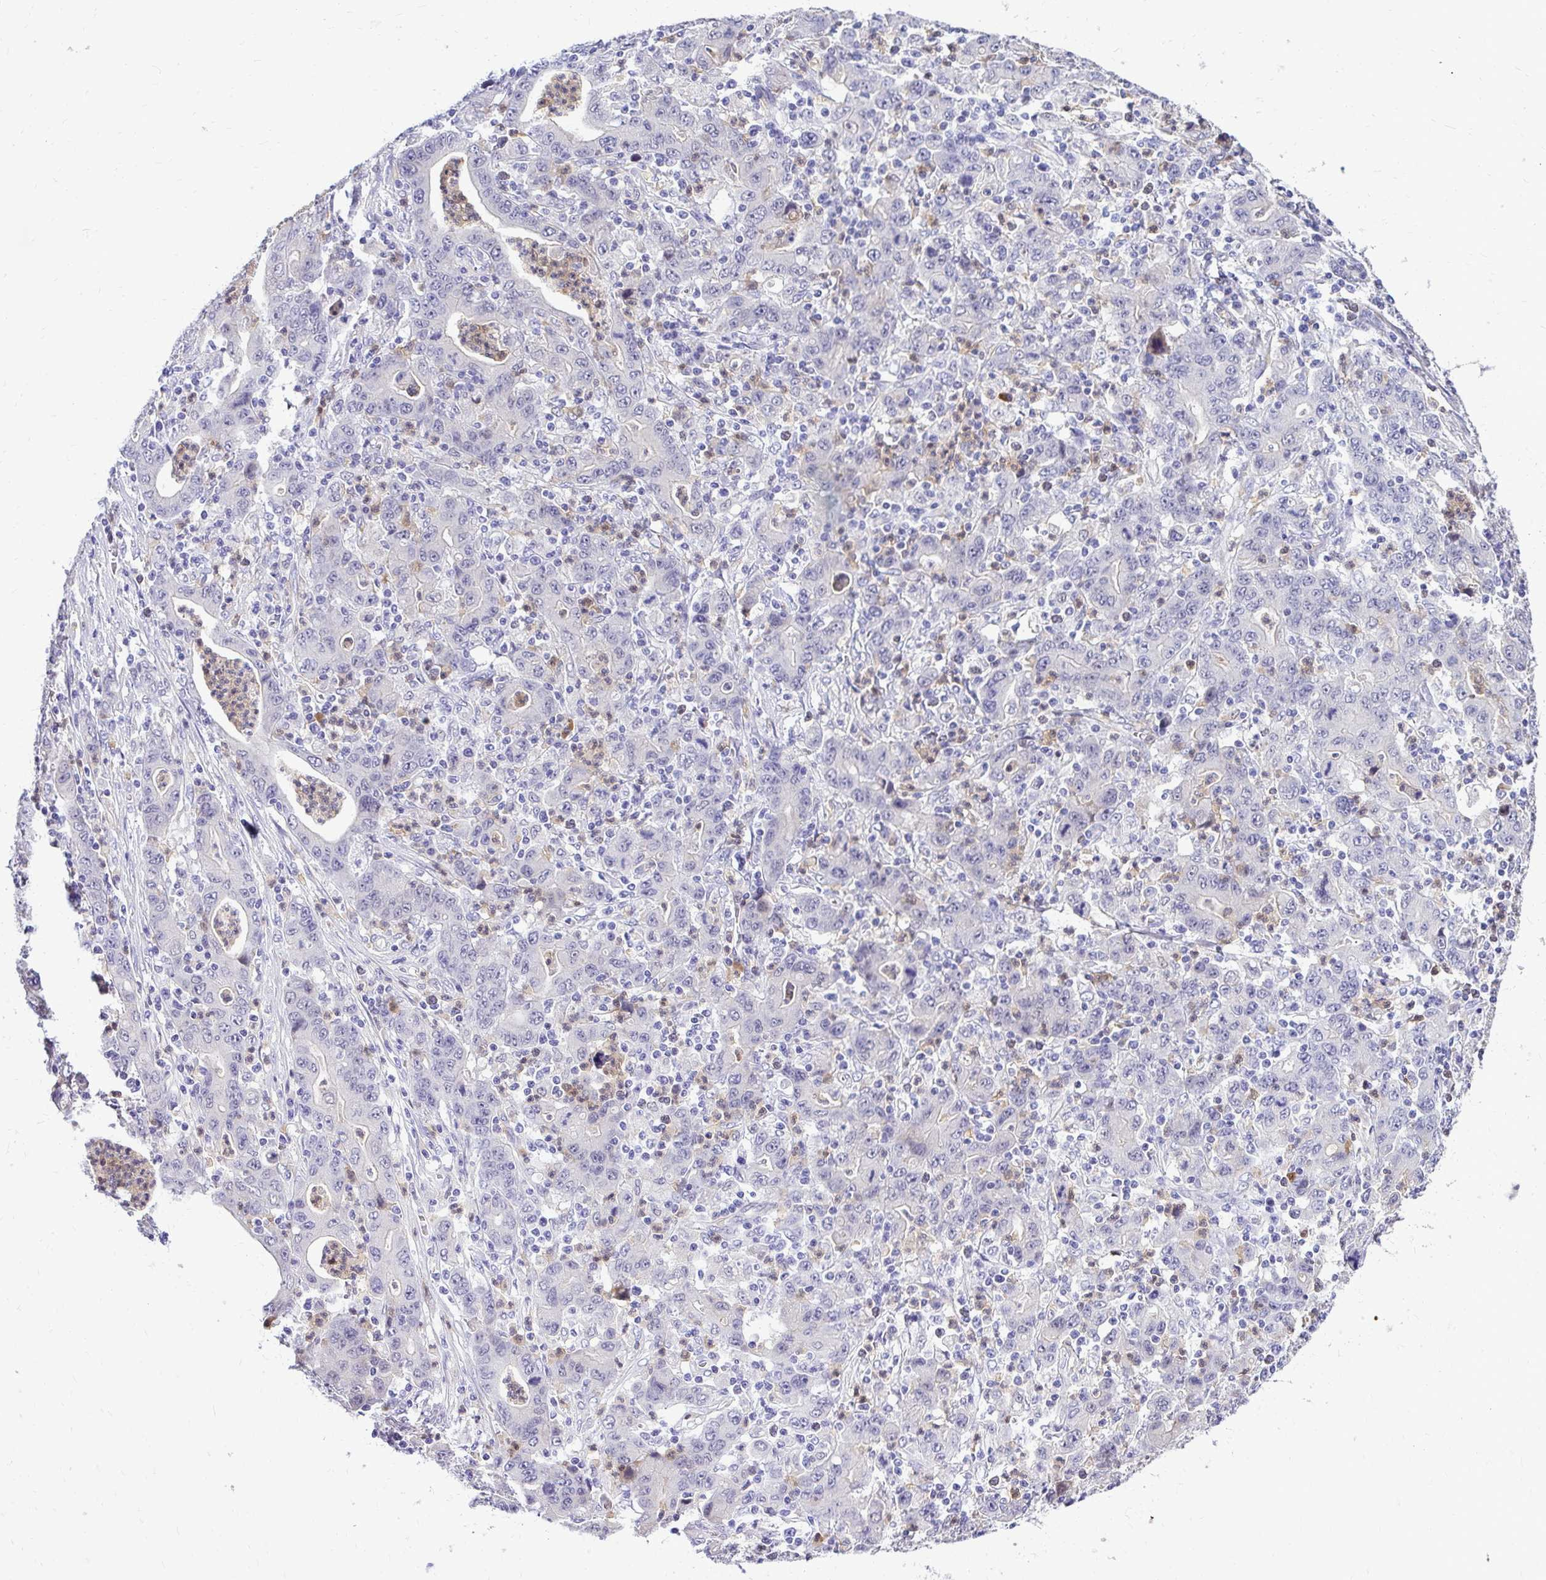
{"staining": {"intensity": "negative", "quantity": "none", "location": "none"}, "tissue": "stomach cancer", "cell_type": "Tumor cells", "image_type": "cancer", "snomed": [{"axis": "morphology", "description": "Adenocarcinoma, NOS"}, {"axis": "topography", "description": "Stomach, upper"}], "caption": "Tumor cells show no significant protein staining in stomach adenocarcinoma.", "gene": "ZSWIM9", "patient": {"sex": "male", "age": 69}}